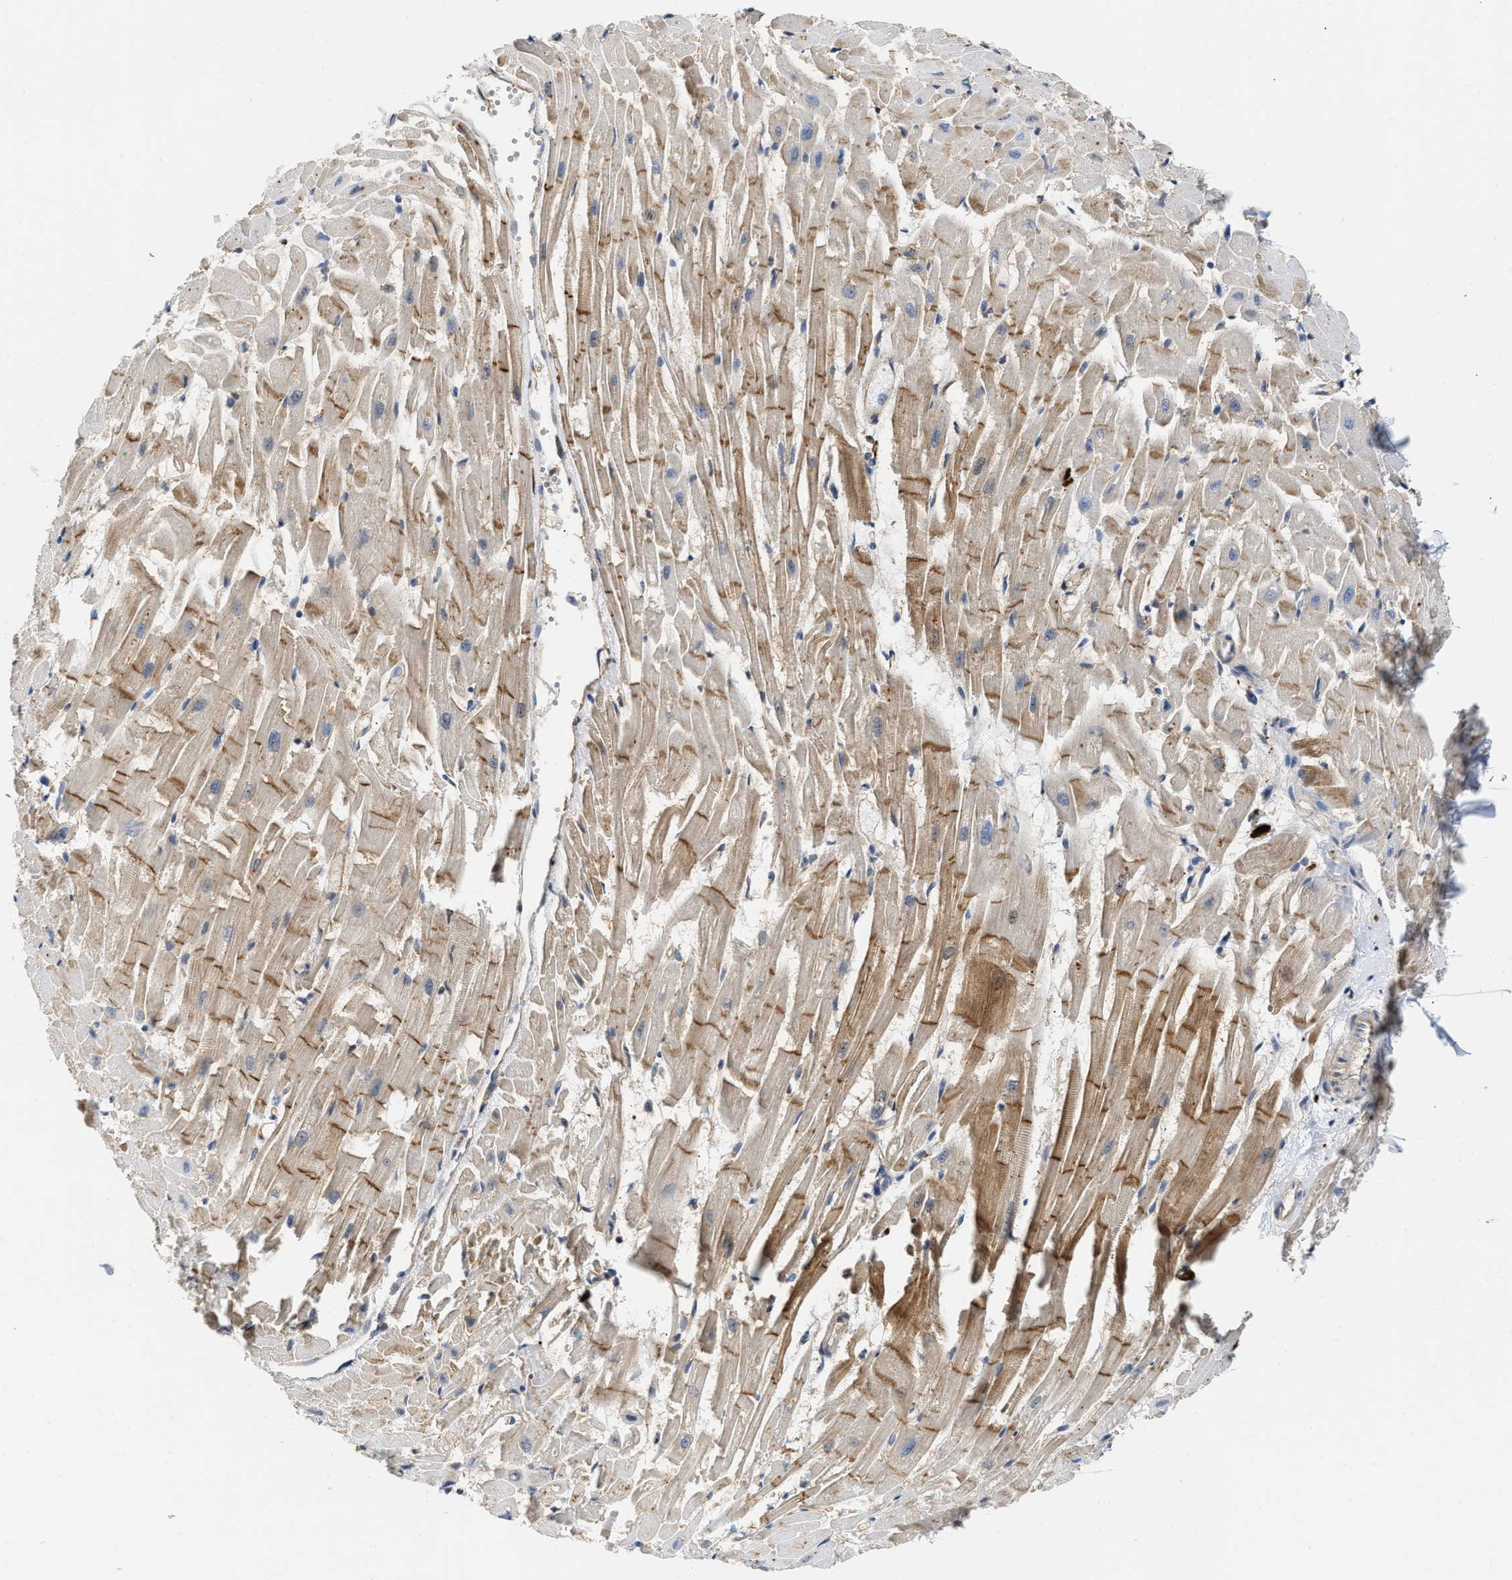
{"staining": {"intensity": "moderate", "quantity": ">75%", "location": "cytoplasmic/membranous"}, "tissue": "heart muscle", "cell_type": "Cardiomyocytes", "image_type": "normal", "snomed": [{"axis": "morphology", "description": "Normal tissue, NOS"}, {"axis": "topography", "description": "Heart"}], "caption": "A high-resolution micrograph shows immunohistochemistry staining of benign heart muscle, which shows moderate cytoplasmic/membranous positivity in about >75% of cardiomyocytes.", "gene": "FHL1", "patient": {"sex": "female", "age": 19}}